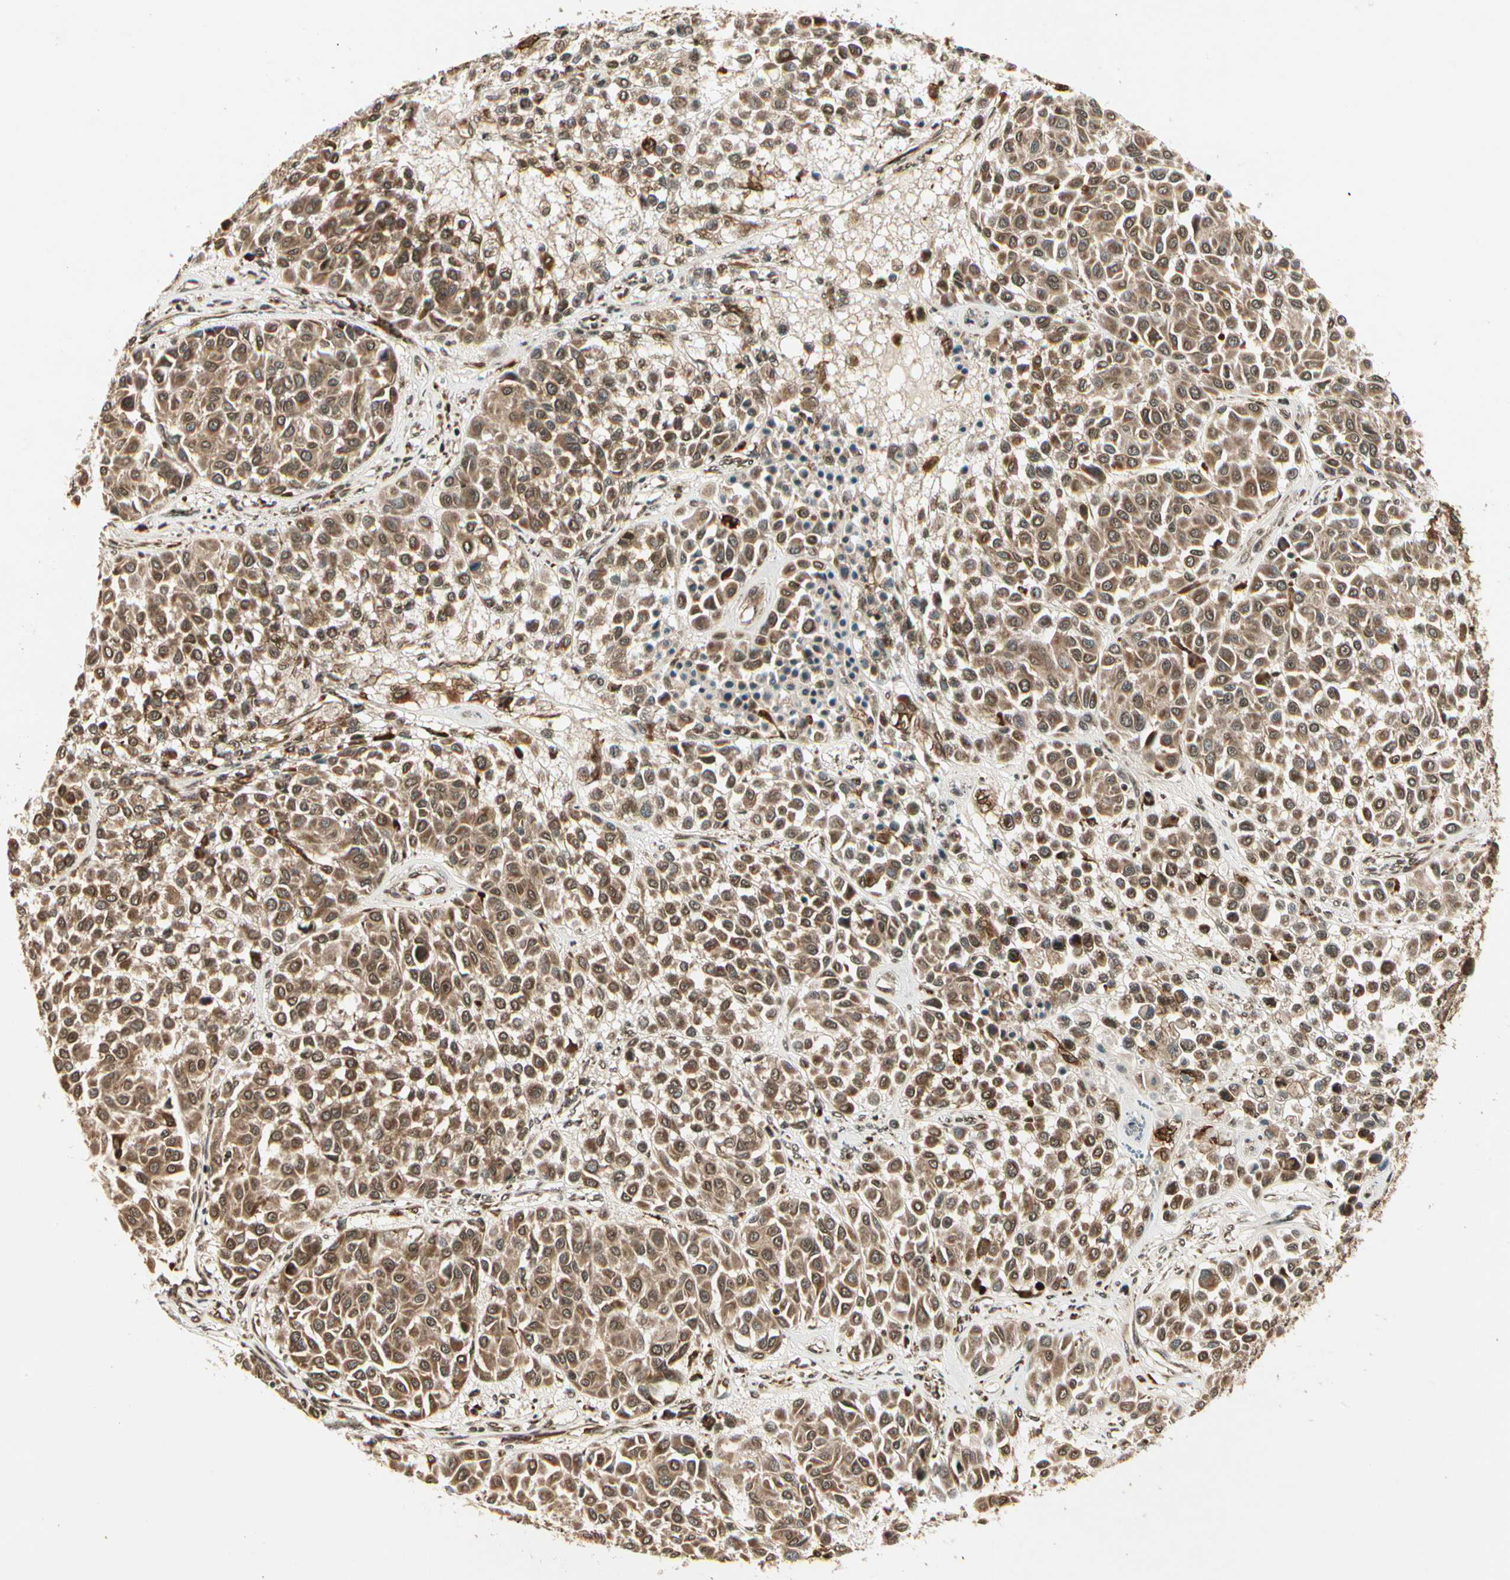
{"staining": {"intensity": "moderate", "quantity": ">75%", "location": "cytoplasmic/membranous"}, "tissue": "melanoma", "cell_type": "Tumor cells", "image_type": "cancer", "snomed": [{"axis": "morphology", "description": "Malignant melanoma, Metastatic site"}, {"axis": "topography", "description": "Soft tissue"}], "caption": "An image of melanoma stained for a protein shows moderate cytoplasmic/membranous brown staining in tumor cells.", "gene": "GLUL", "patient": {"sex": "male", "age": 41}}